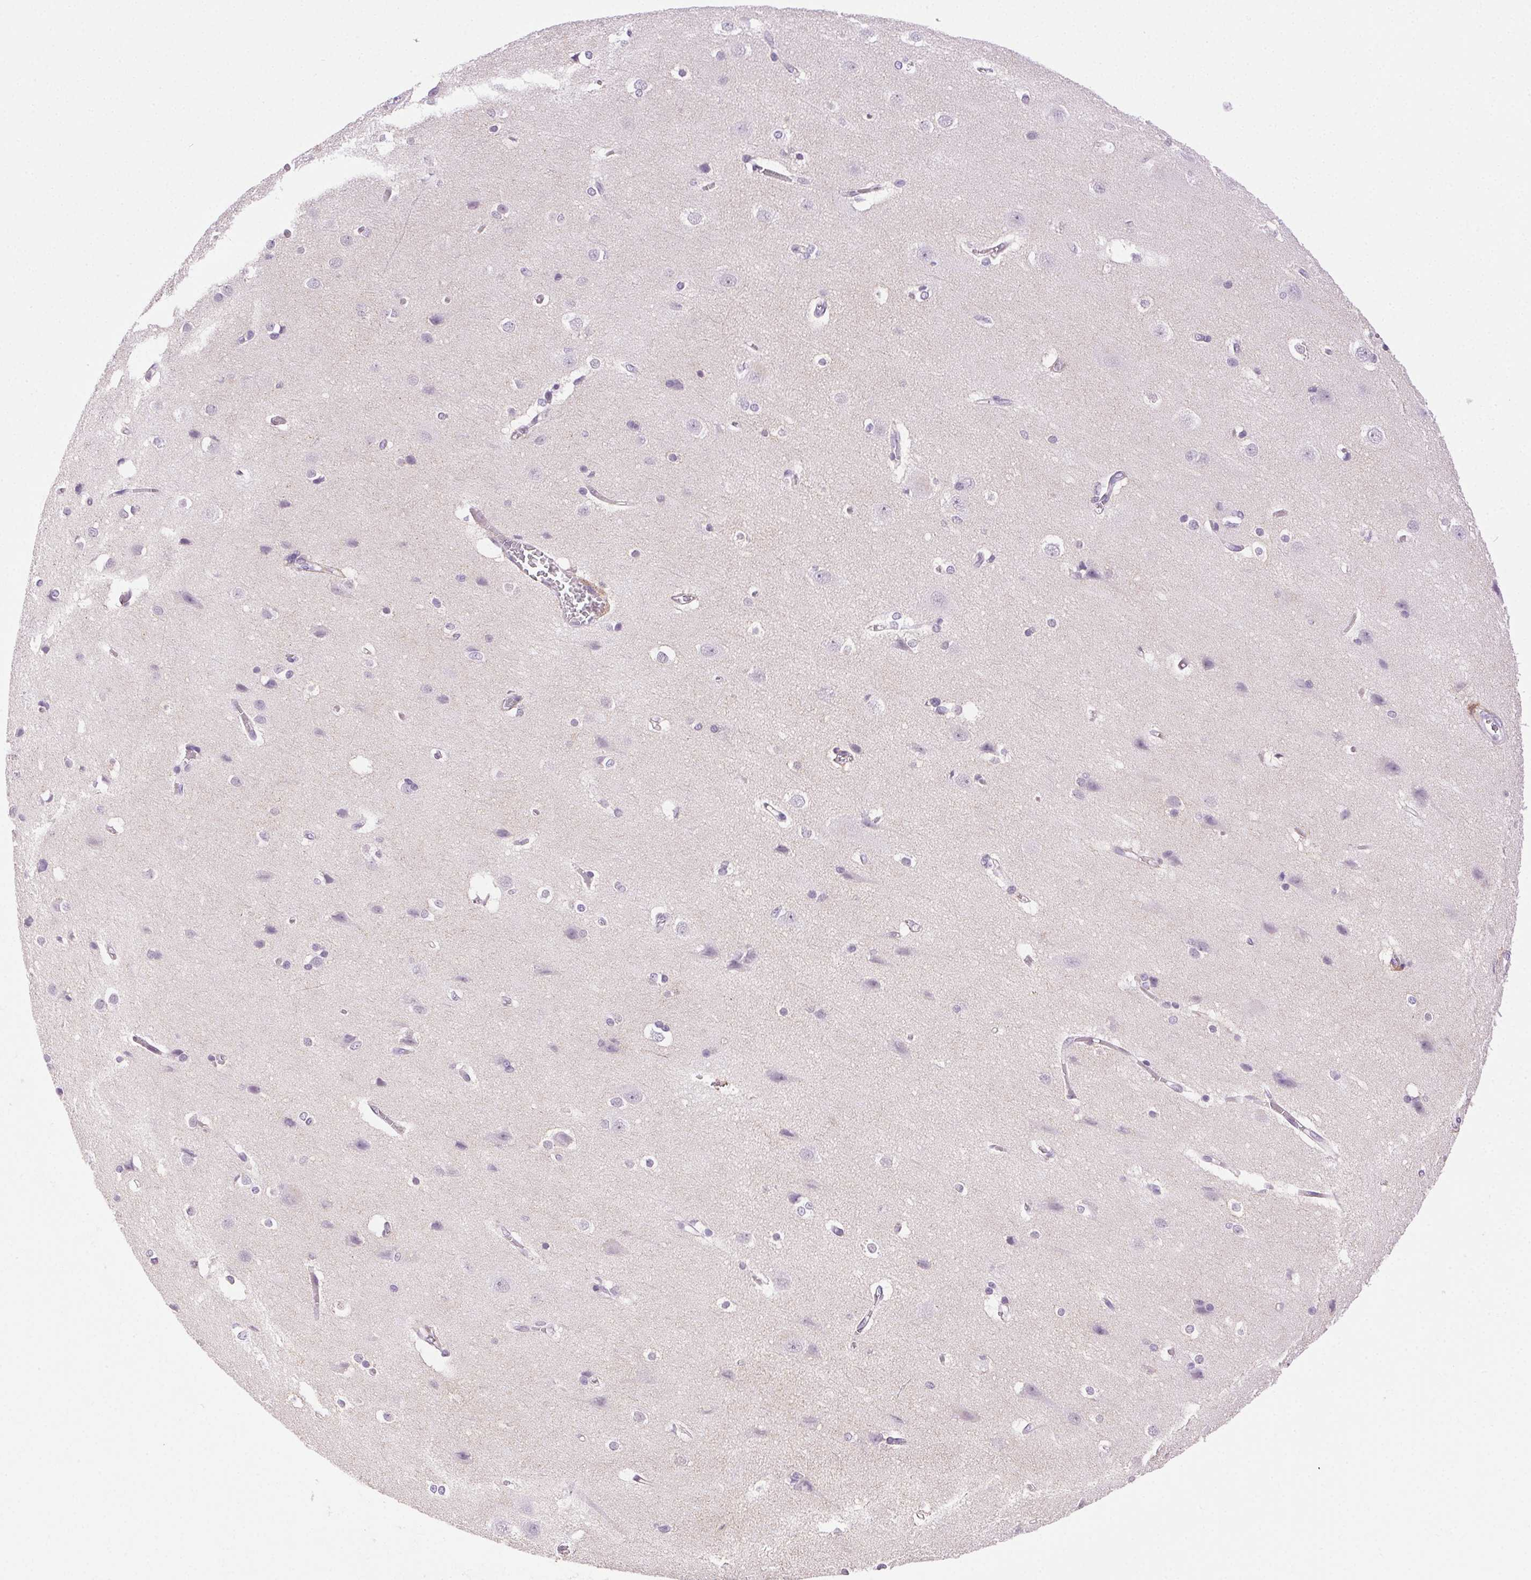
{"staining": {"intensity": "negative", "quantity": "none", "location": "none"}, "tissue": "cerebral cortex", "cell_type": "Endothelial cells", "image_type": "normal", "snomed": [{"axis": "morphology", "description": "Normal tissue, NOS"}, {"axis": "topography", "description": "Cerebral cortex"}], "caption": "Immunohistochemical staining of normal cerebral cortex demonstrates no significant staining in endothelial cells.", "gene": "CLDN10", "patient": {"sex": "male", "age": 37}}